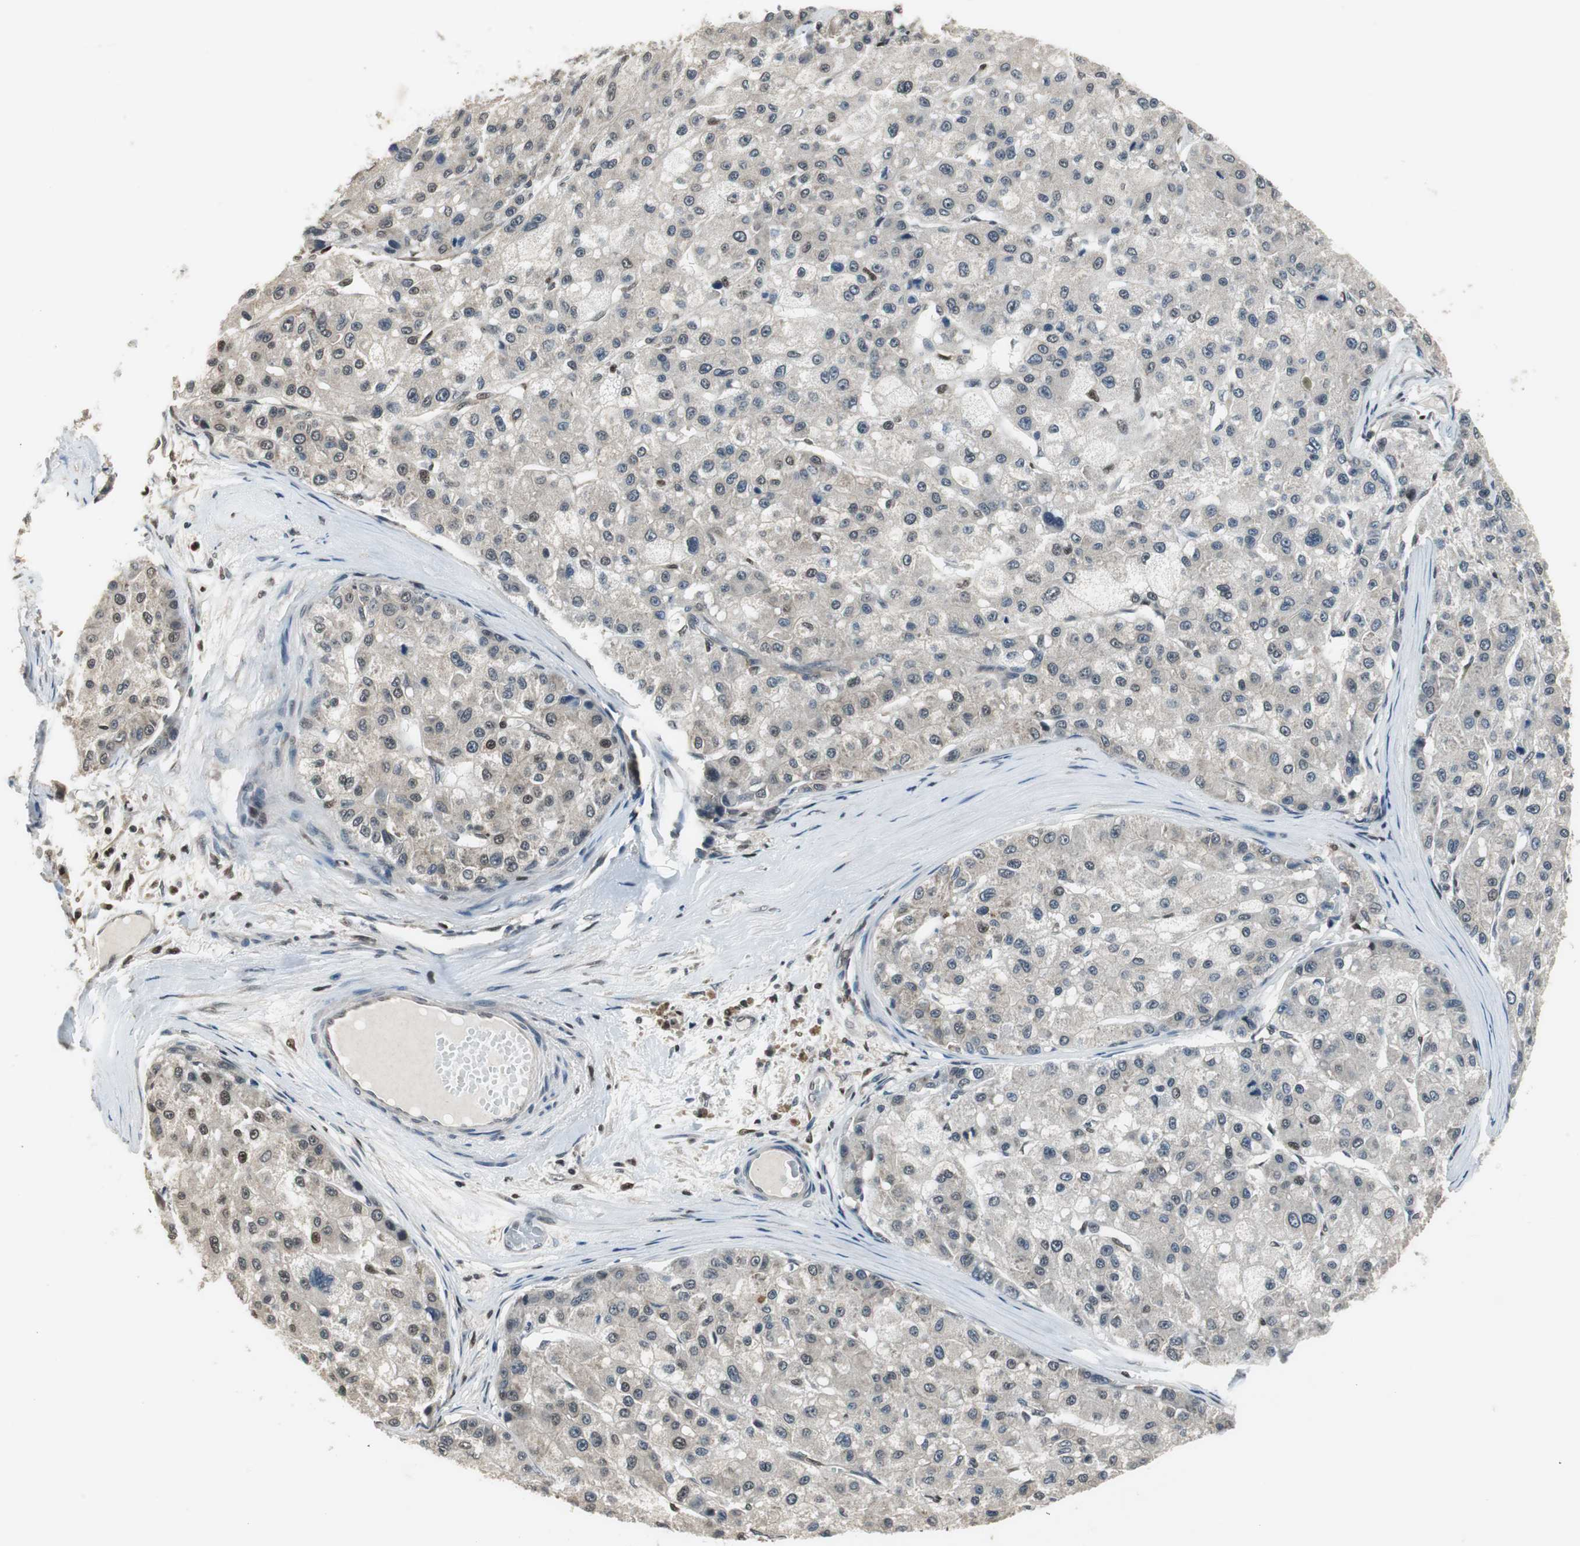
{"staining": {"intensity": "weak", "quantity": "<25%", "location": "nuclear"}, "tissue": "liver cancer", "cell_type": "Tumor cells", "image_type": "cancer", "snomed": [{"axis": "morphology", "description": "Carcinoma, Hepatocellular, NOS"}, {"axis": "topography", "description": "Liver"}], "caption": "Tumor cells show no significant protein expression in liver hepatocellular carcinoma.", "gene": "MAFB", "patient": {"sex": "male", "age": 80}}